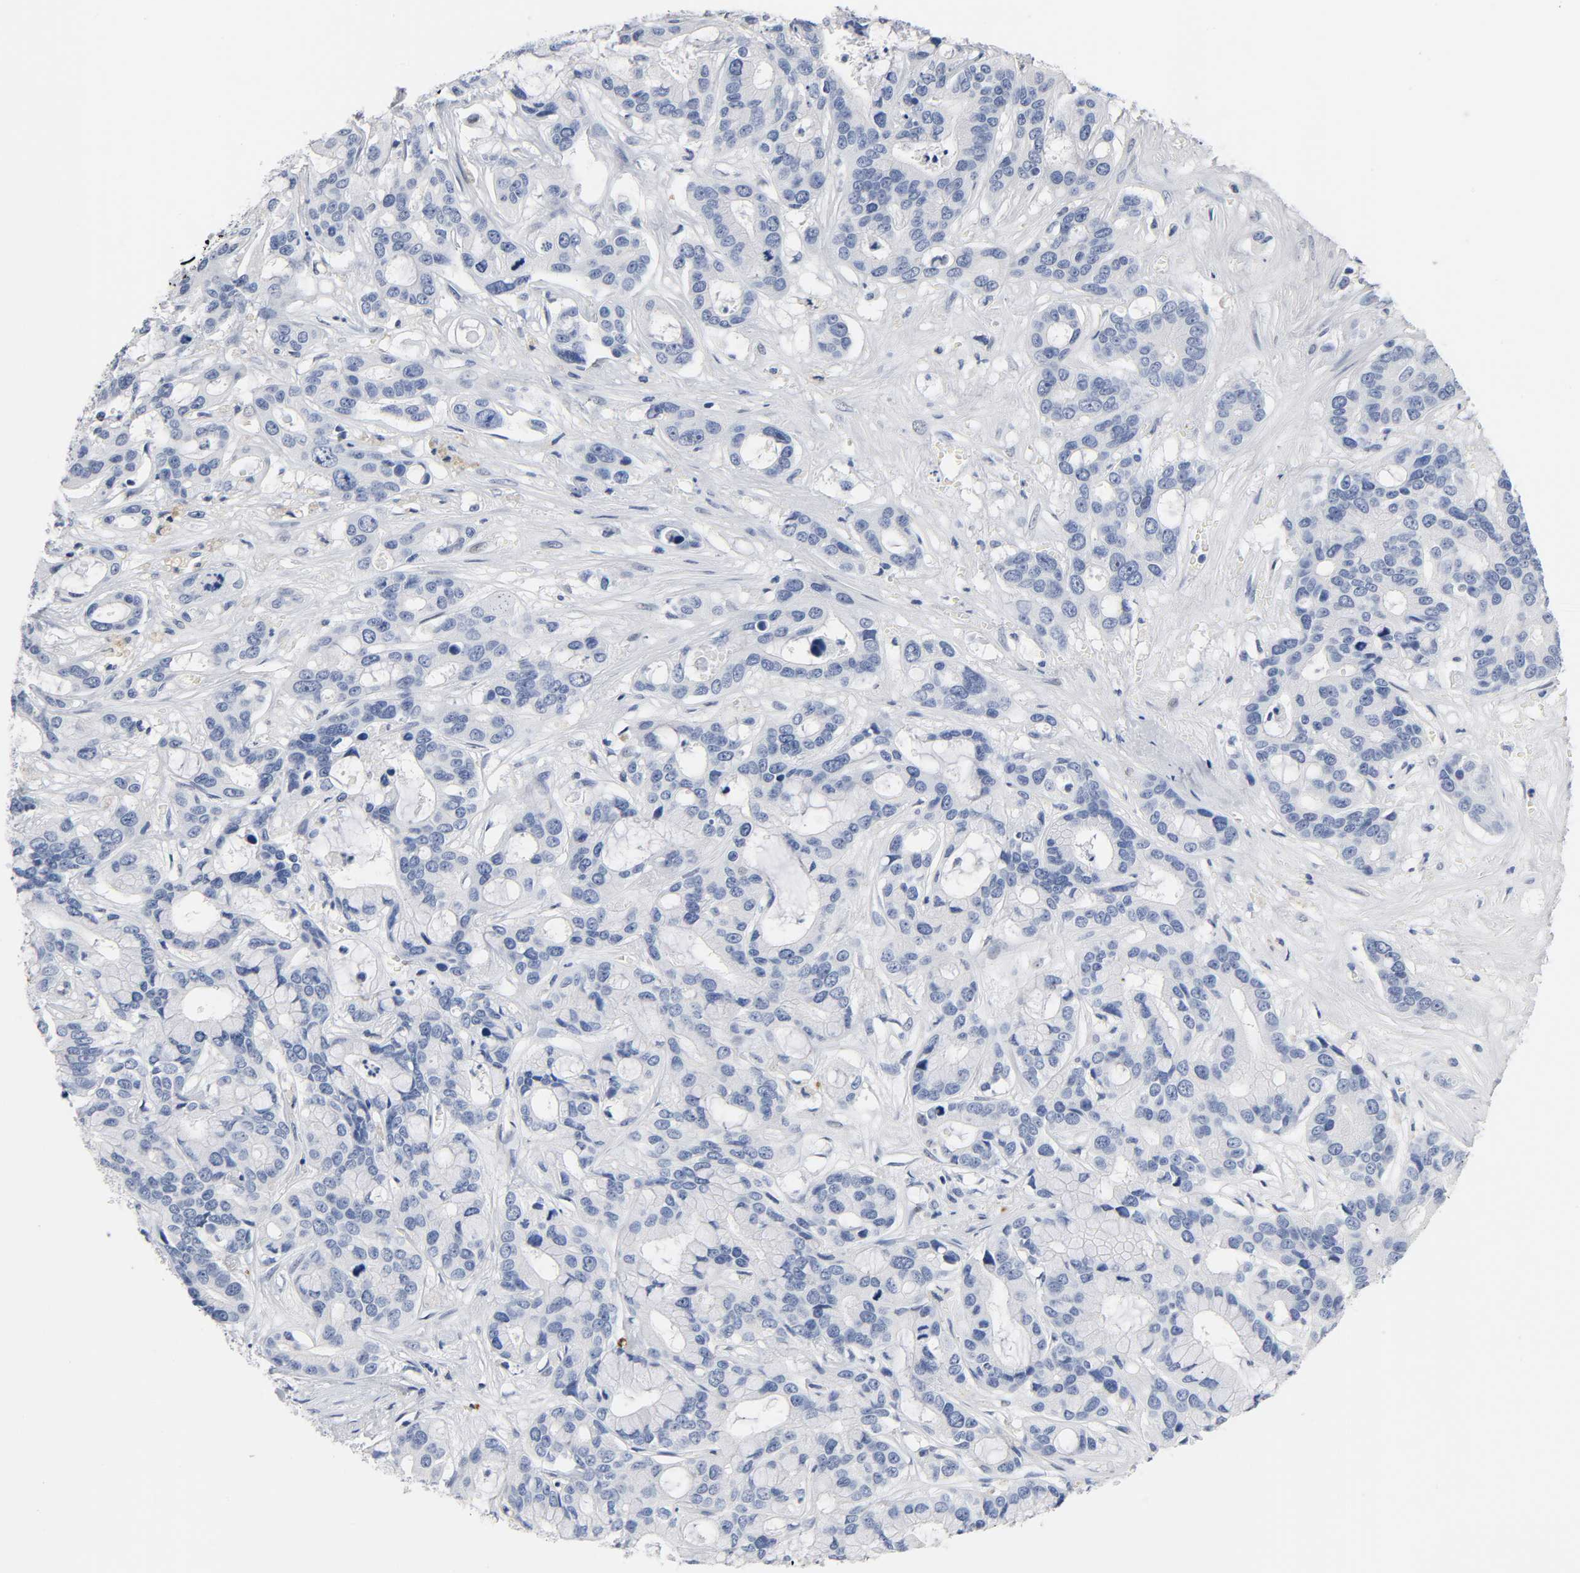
{"staining": {"intensity": "negative", "quantity": "none", "location": "none"}, "tissue": "liver cancer", "cell_type": "Tumor cells", "image_type": "cancer", "snomed": [{"axis": "morphology", "description": "Cholangiocarcinoma"}, {"axis": "topography", "description": "Liver"}], "caption": "High power microscopy micrograph of an immunohistochemistry (IHC) micrograph of liver cancer (cholangiocarcinoma), revealing no significant positivity in tumor cells.", "gene": "NAB2", "patient": {"sex": "female", "age": 65}}